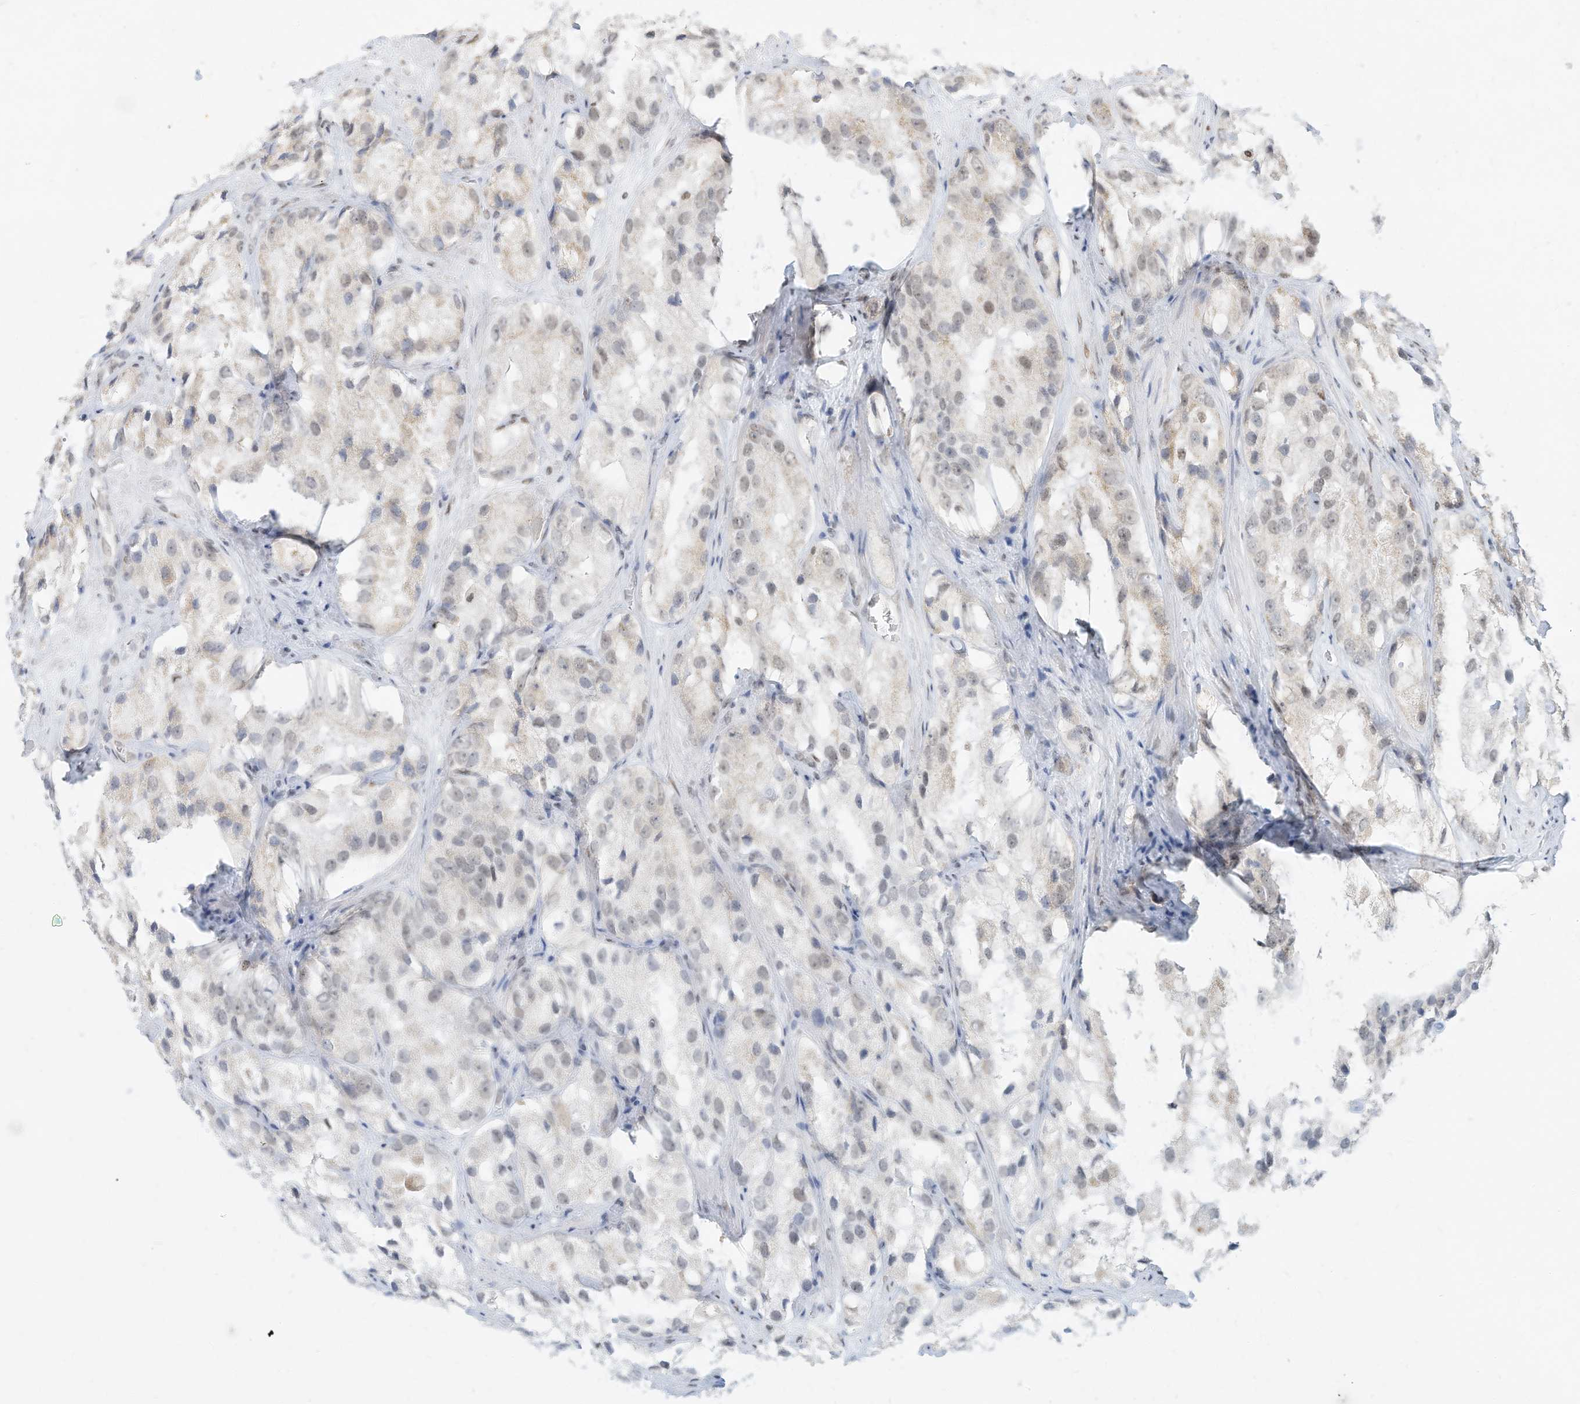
{"staining": {"intensity": "negative", "quantity": "none", "location": "none"}, "tissue": "prostate cancer", "cell_type": "Tumor cells", "image_type": "cancer", "snomed": [{"axis": "morphology", "description": "Adenocarcinoma, High grade"}, {"axis": "topography", "description": "Prostate"}], "caption": "This is an IHC photomicrograph of human prostate adenocarcinoma (high-grade). There is no expression in tumor cells.", "gene": "NHSL1", "patient": {"sex": "male", "age": 66}}